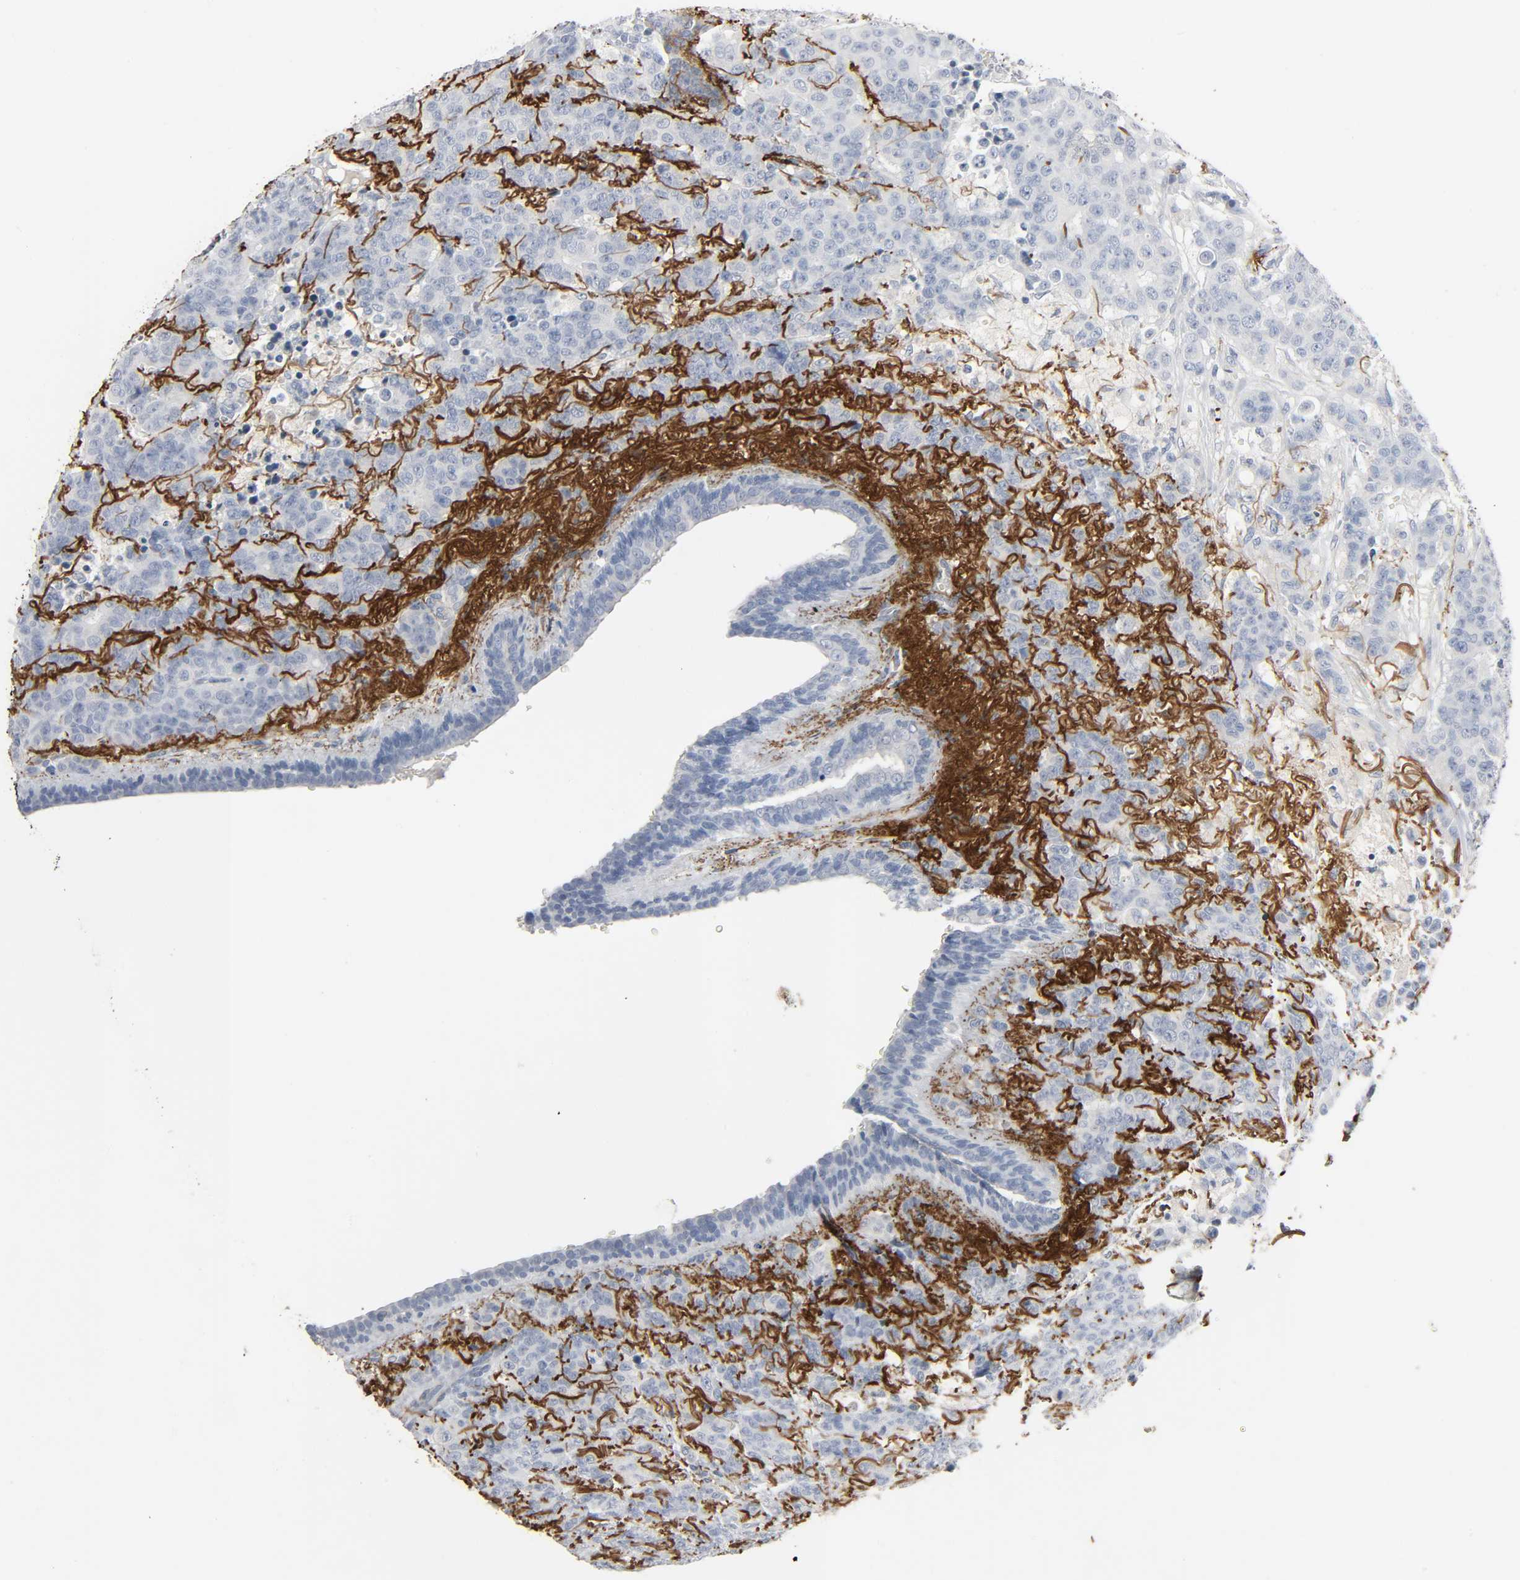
{"staining": {"intensity": "negative", "quantity": "none", "location": "none"}, "tissue": "breast cancer", "cell_type": "Tumor cells", "image_type": "cancer", "snomed": [{"axis": "morphology", "description": "Duct carcinoma"}, {"axis": "topography", "description": "Breast"}], "caption": "Immunohistochemistry (IHC) of human invasive ductal carcinoma (breast) displays no expression in tumor cells. Nuclei are stained in blue.", "gene": "FBLN5", "patient": {"sex": "female", "age": 40}}